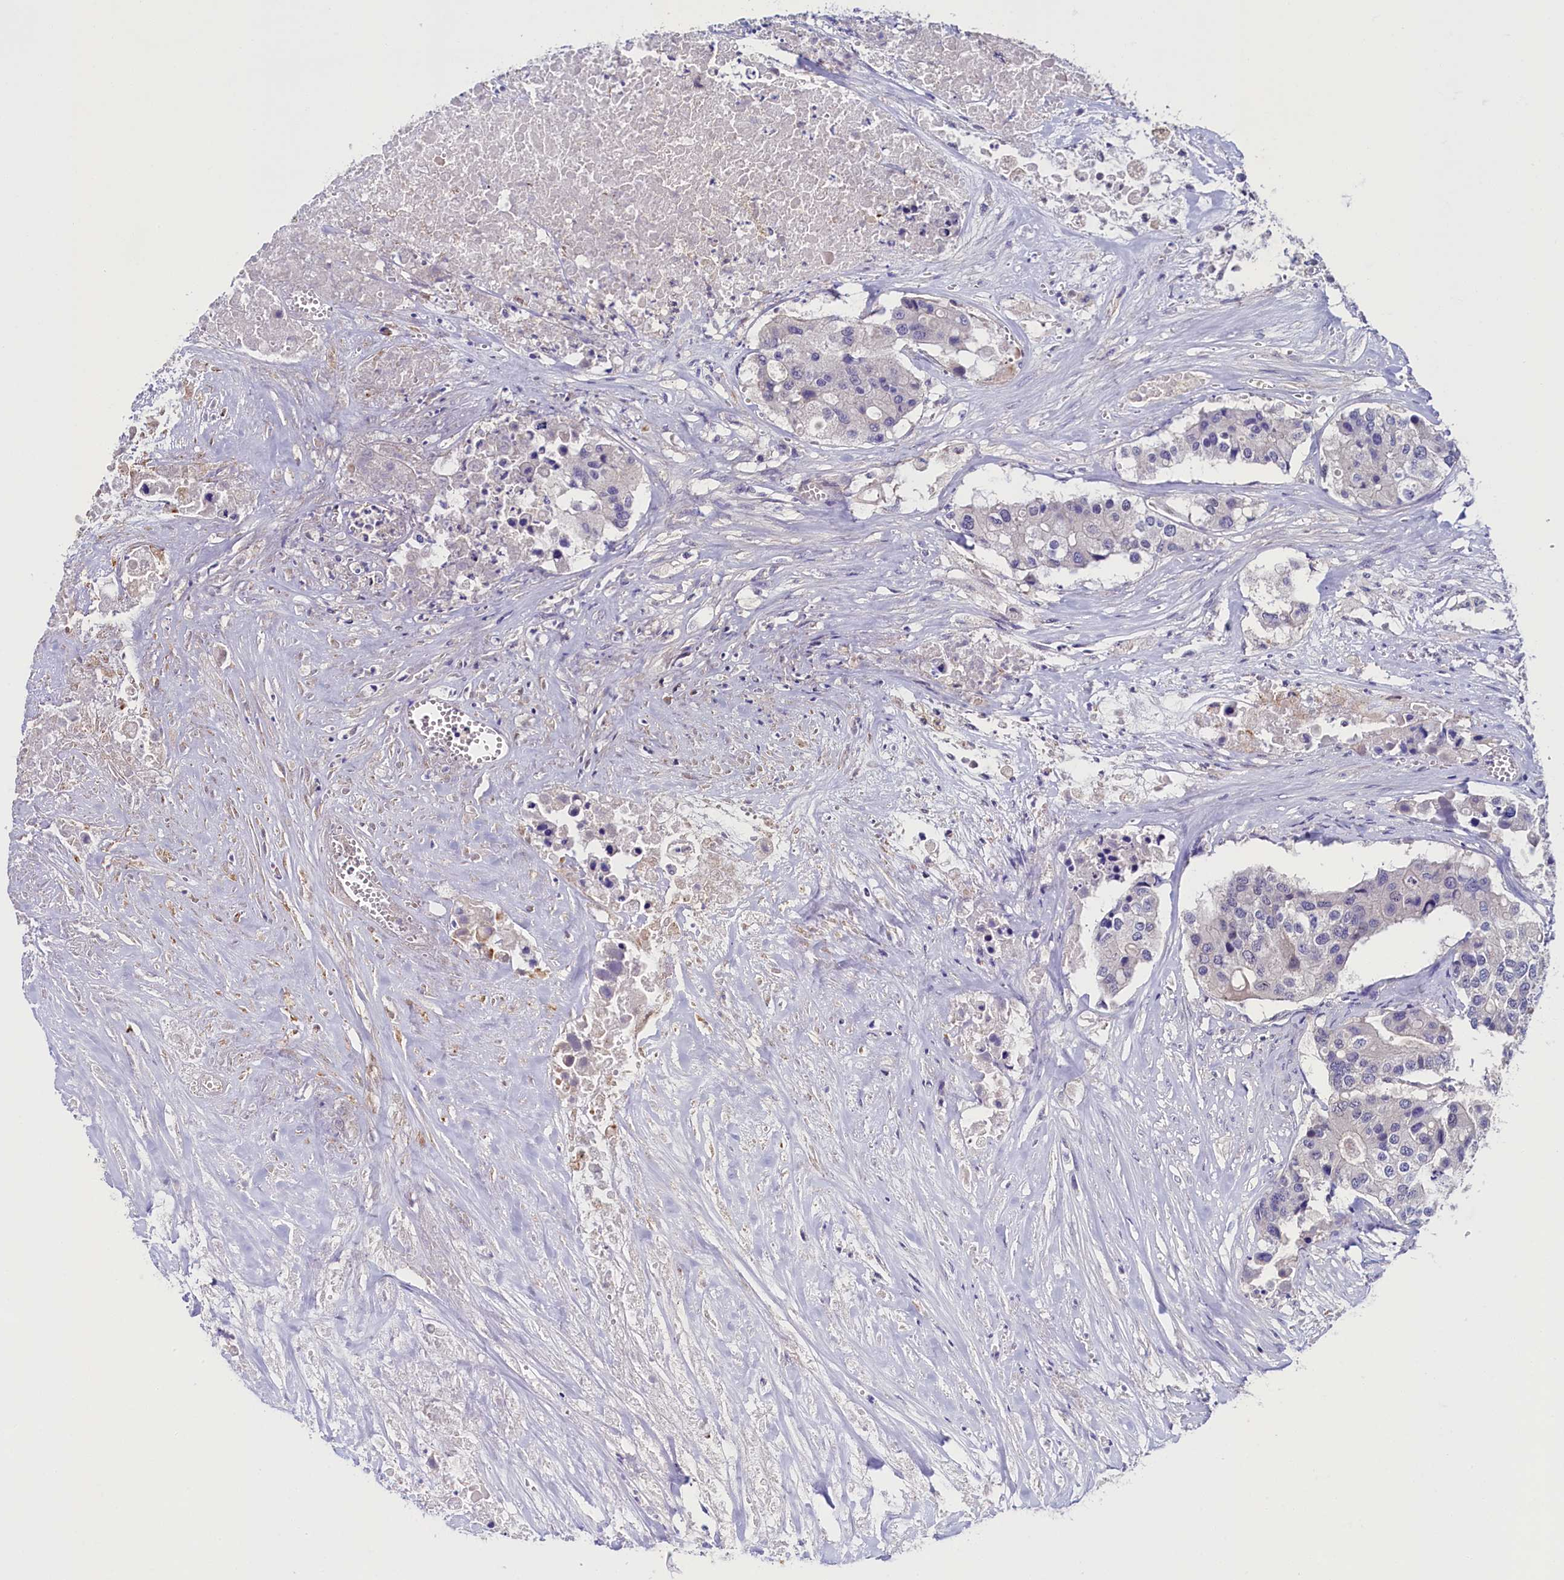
{"staining": {"intensity": "negative", "quantity": "none", "location": "none"}, "tissue": "colorectal cancer", "cell_type": "Tumor cells", "image_type": "cancer", "snomed": [{"axis": "morphology", "description": "Adenocarcinoma, NOS"}, {"axis": "topography", "description": "Colon"}], "caption": "This is a photomicrograph of immunohistochemistry (IHC) staining of colorectal cancer (adenocarcinoma), which shows no staining in tumor cells.", "gene": "FLYWCH2", "patient": {"sex": "male", "age": 77}}